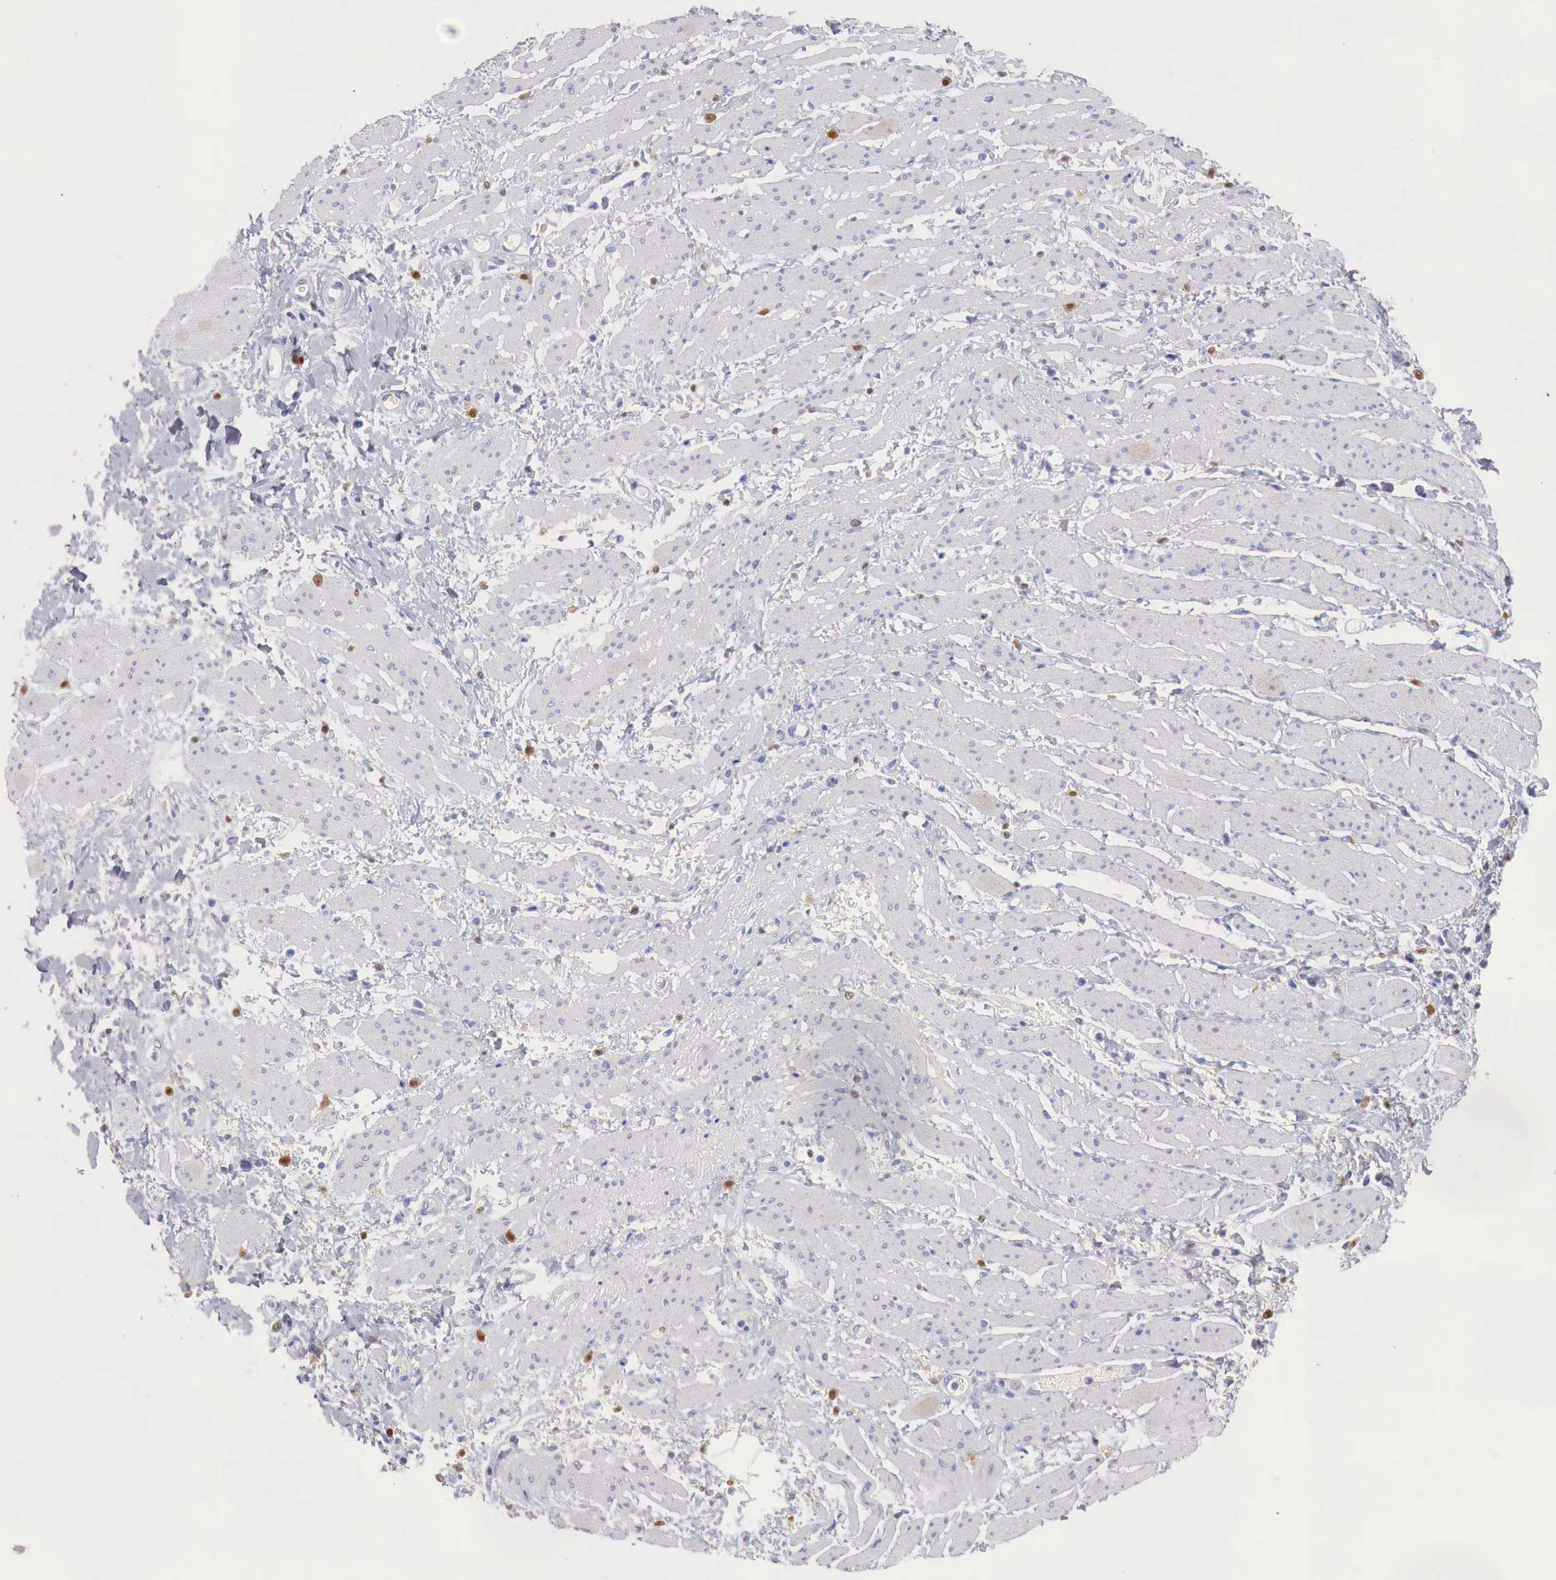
{"staining": {"intensity": "weak", "quantity": "25%-75%", "location": "cytoplasmic/membranous"}, "tissue": "stomach cancer", "cell_type": "Tumor cells", "image_type": "cancer", "snomed": [{"axis": "morphology", "description": "Adenocarcinoma, NOS"}, {"axis": "topography", "description": "Pancreas"}, {"axis": "topography", "description": "Stomach, upper"}], "caption": "Weak cytoplasmic/membranous positivity is appreciated in about 25%-75% of tumor cells in adenocarcinoma (stomach). (DAB IHC, brown staining for protein, blue staining for nuclei).", "gene": "RENBP", "patient": {"sex": "male", "age": 77}}